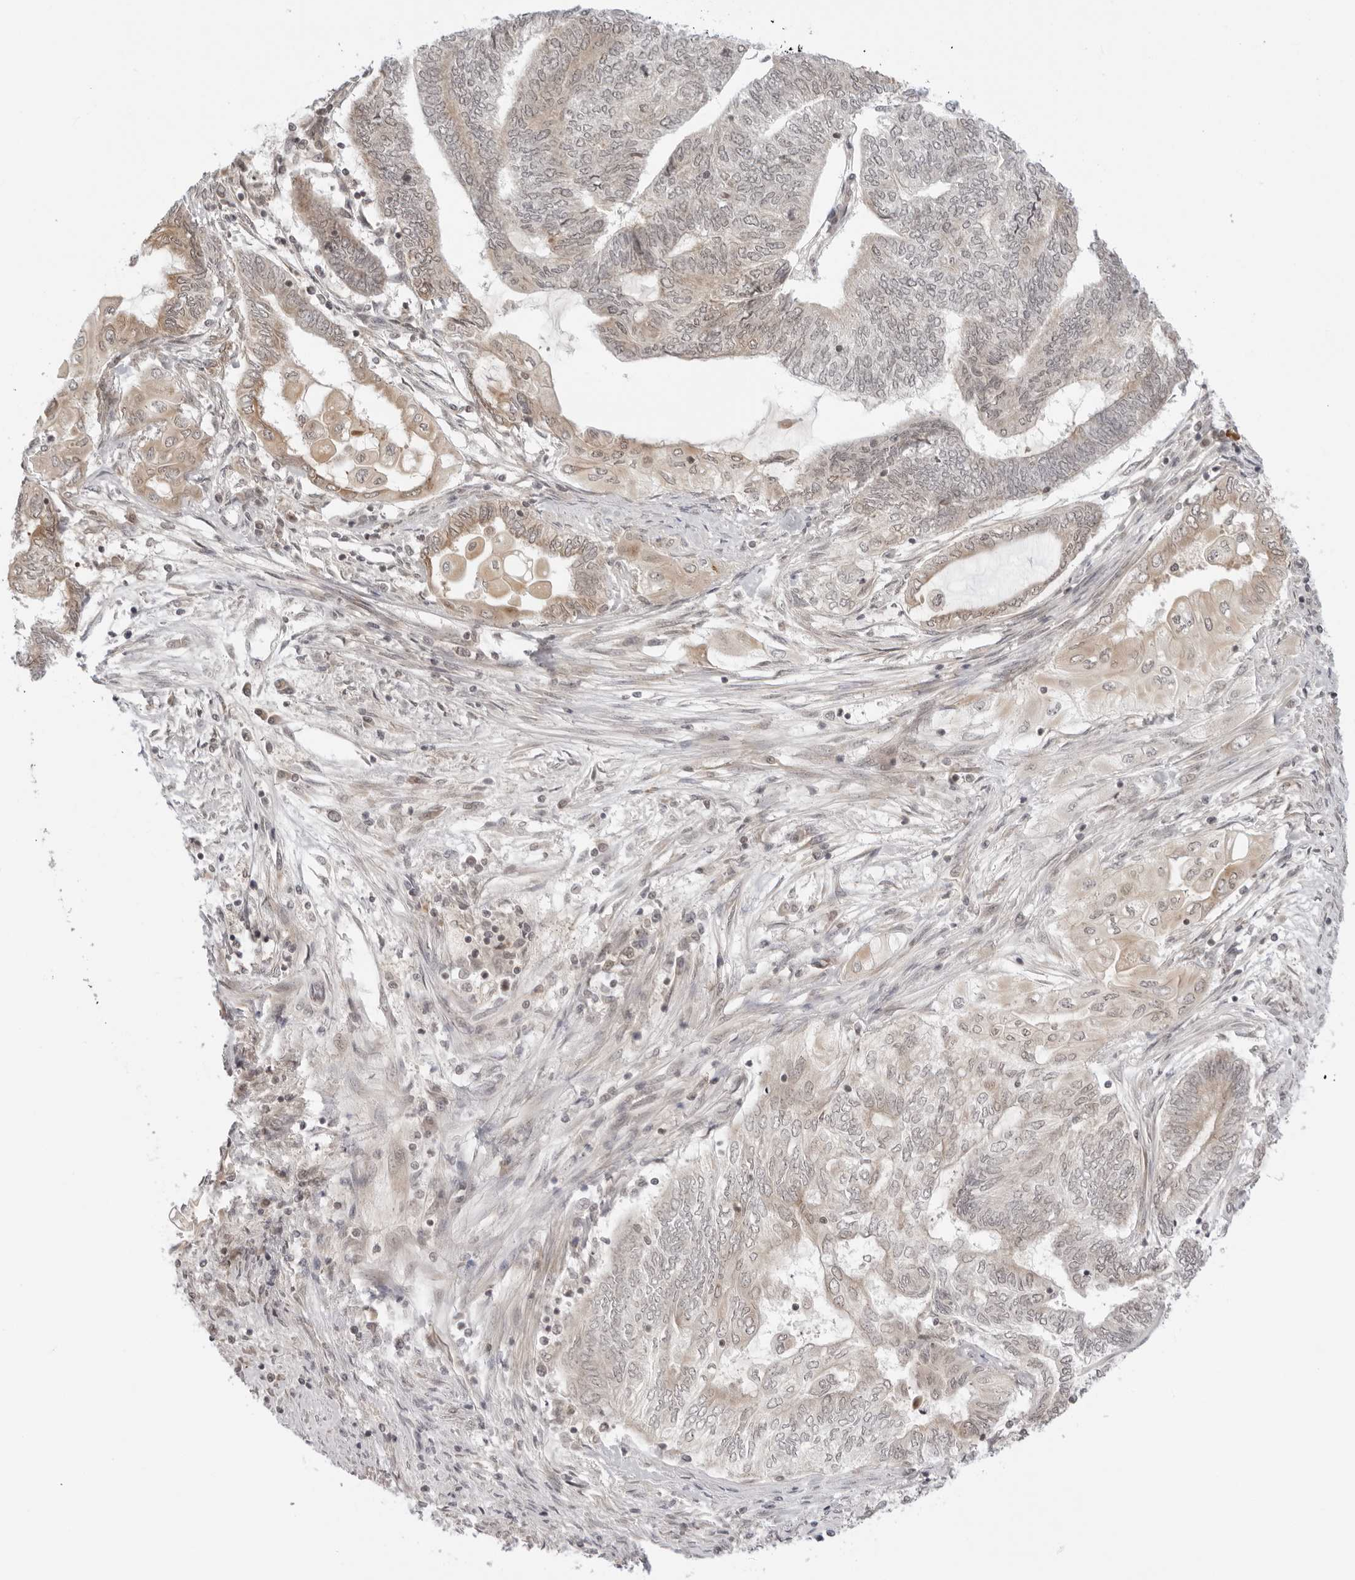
{"staining": {"intensity": "moderate", "quantity": "<25%", "location": "cytoplasmic/membranous"}, "tissue": "endometrial cancer", "cell_type": "Tumor cells", "image_type": "cancer", "snomed": [{"axis": "morphology", "description": "Adenocarcinoma, NOS"}, {"axis": "topography", "description": "Uterus"}, {"axis": "topography", "description": "Endometrium"}], "caption": "This image shows immunohistochemistry staining of human endometrial cancer (adenocarcinoma), with low moderate cytoplasmic/membranous positivity in about <25% of tumor cells.", "gene": "PRRC2C", "patient": {"sex": "female", "age": 70}}